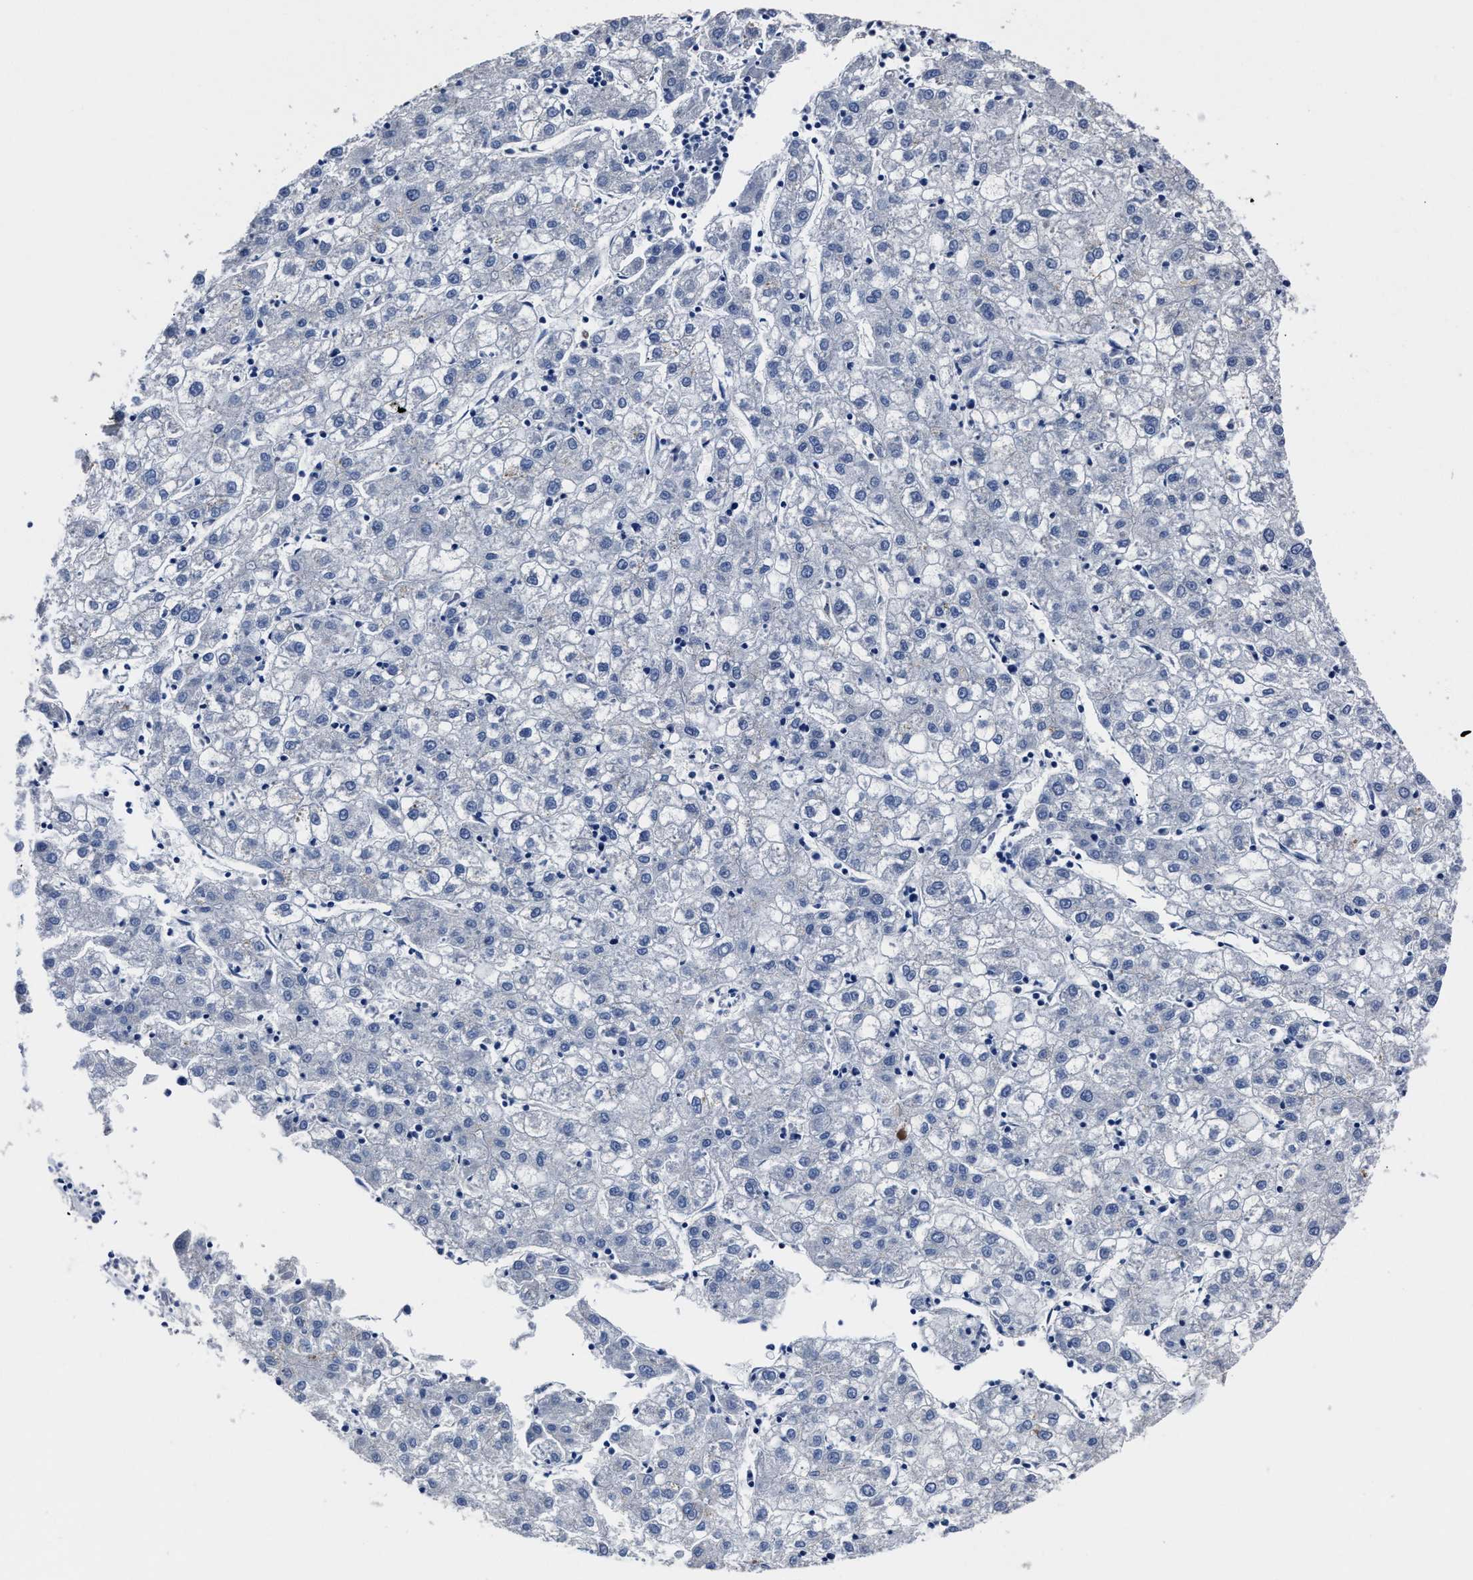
{"staining": {"intensity": "negative", "quantity": "none", "location": "none"}, "tissue": "liver cancer", "cell_type": "Tumor cells", "image_type": "cancer", "snomed": [{"axis": "morphology", "description": "Carcinoma, Hepatocellular, NOS"}, {"axis": "topography", "description": "Liver"}], "caption": "Liver hepatocellular carcinoma stained for a protein using IHC reveals no expression tumor cells.", "gene": "LAMTOR4", "patient": {"sex": "male", "age": 72}}